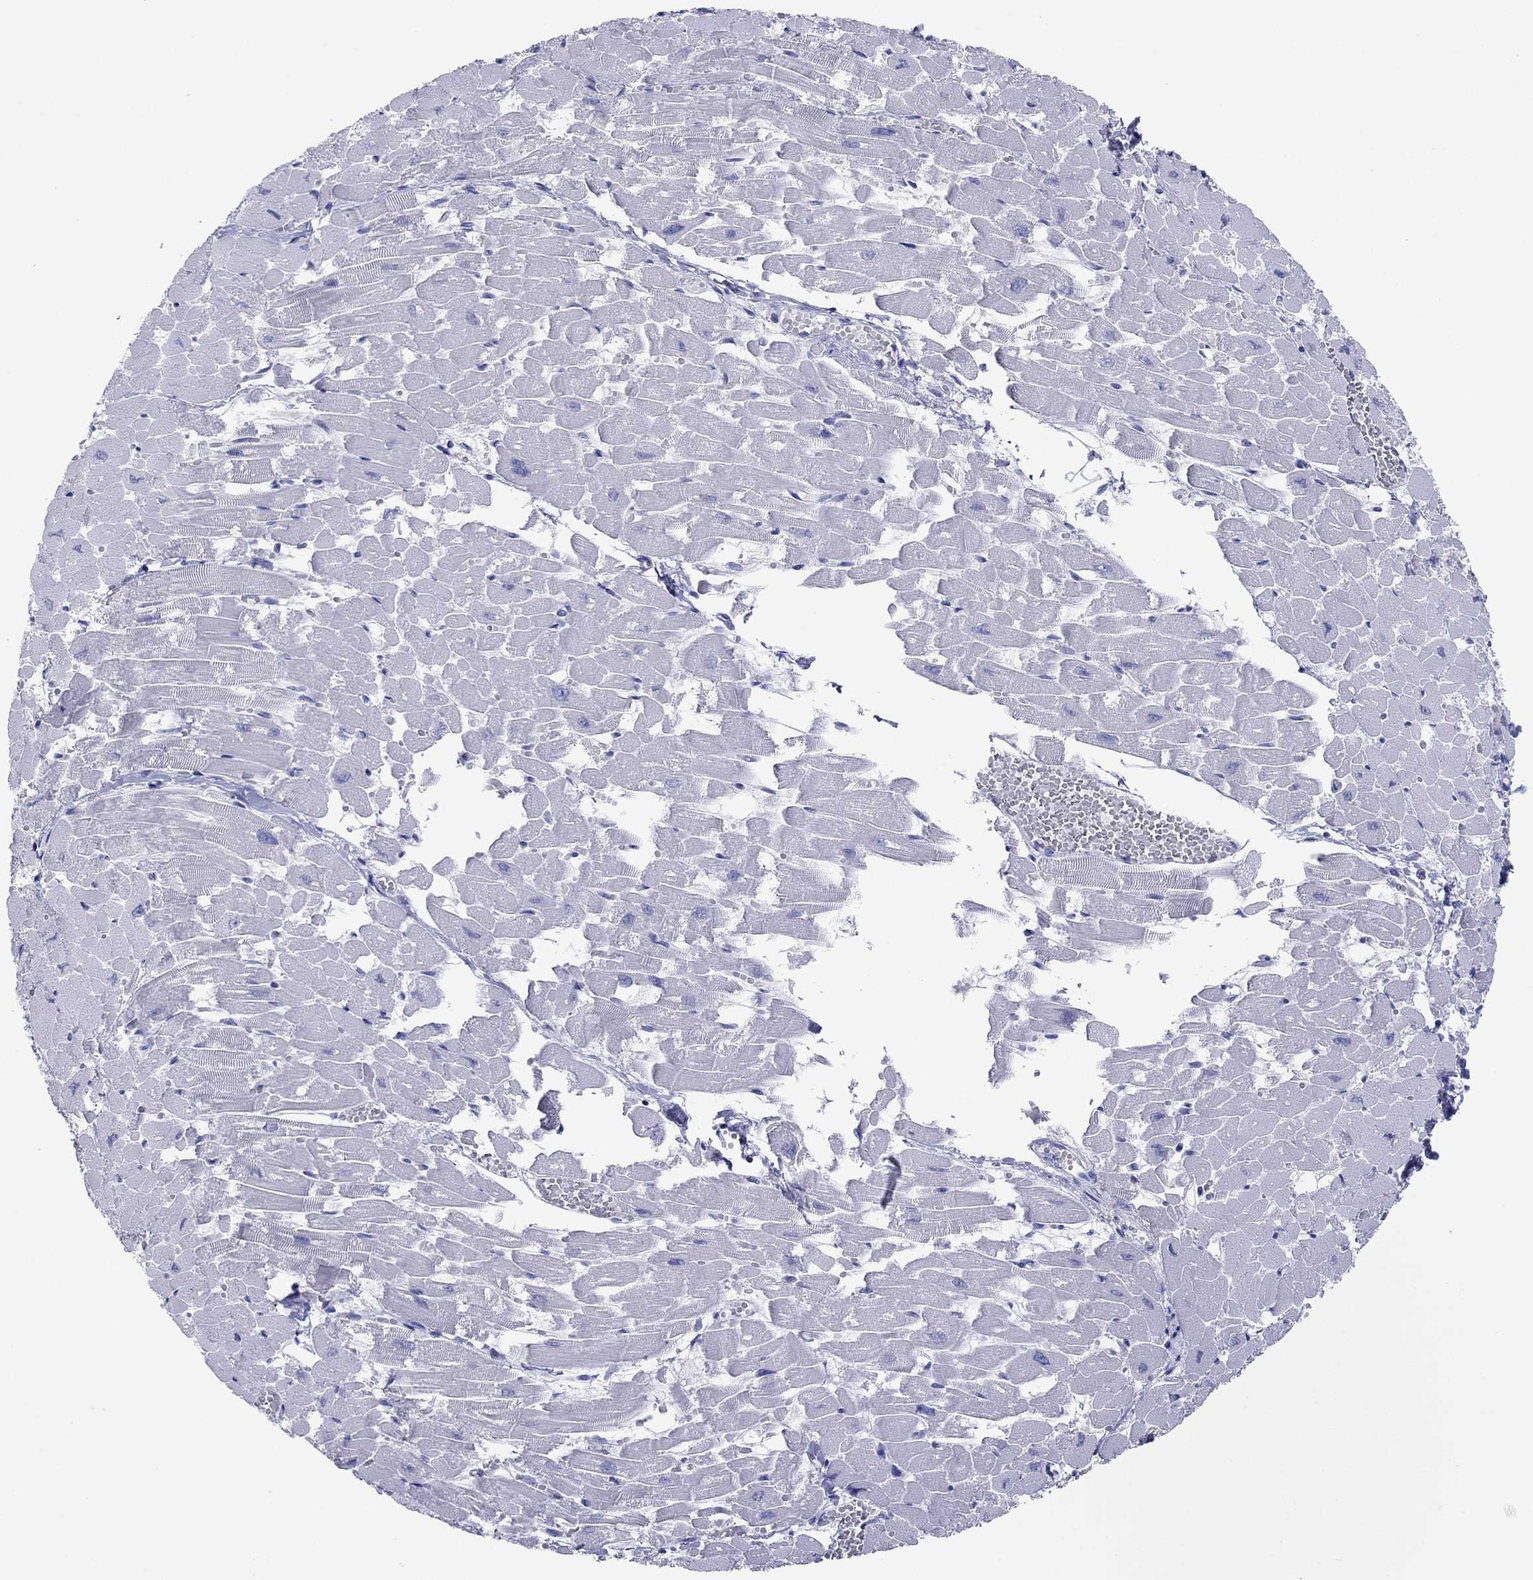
{"staining": {"intensity": "negative", "quantity": "none", "location": "none"}, "tissue": "heart muscle", "cell_type": "Cardiomyocytes", "image_type": "normal", "snomed": [{"axis": "morphology", "description": "Normal tissue, NOS"}, {"axis": "topography", "description": "Heart"}], "caption": "A high-resolution micrograph shows immunohistochemistry staining of unremarkable heart muscle, which exhibits no significant positivity in cardiomyocytes. Nuclei are stained in blue.", "gene": "ATP4A", "patient": {"sex": "female", "age": 52}}